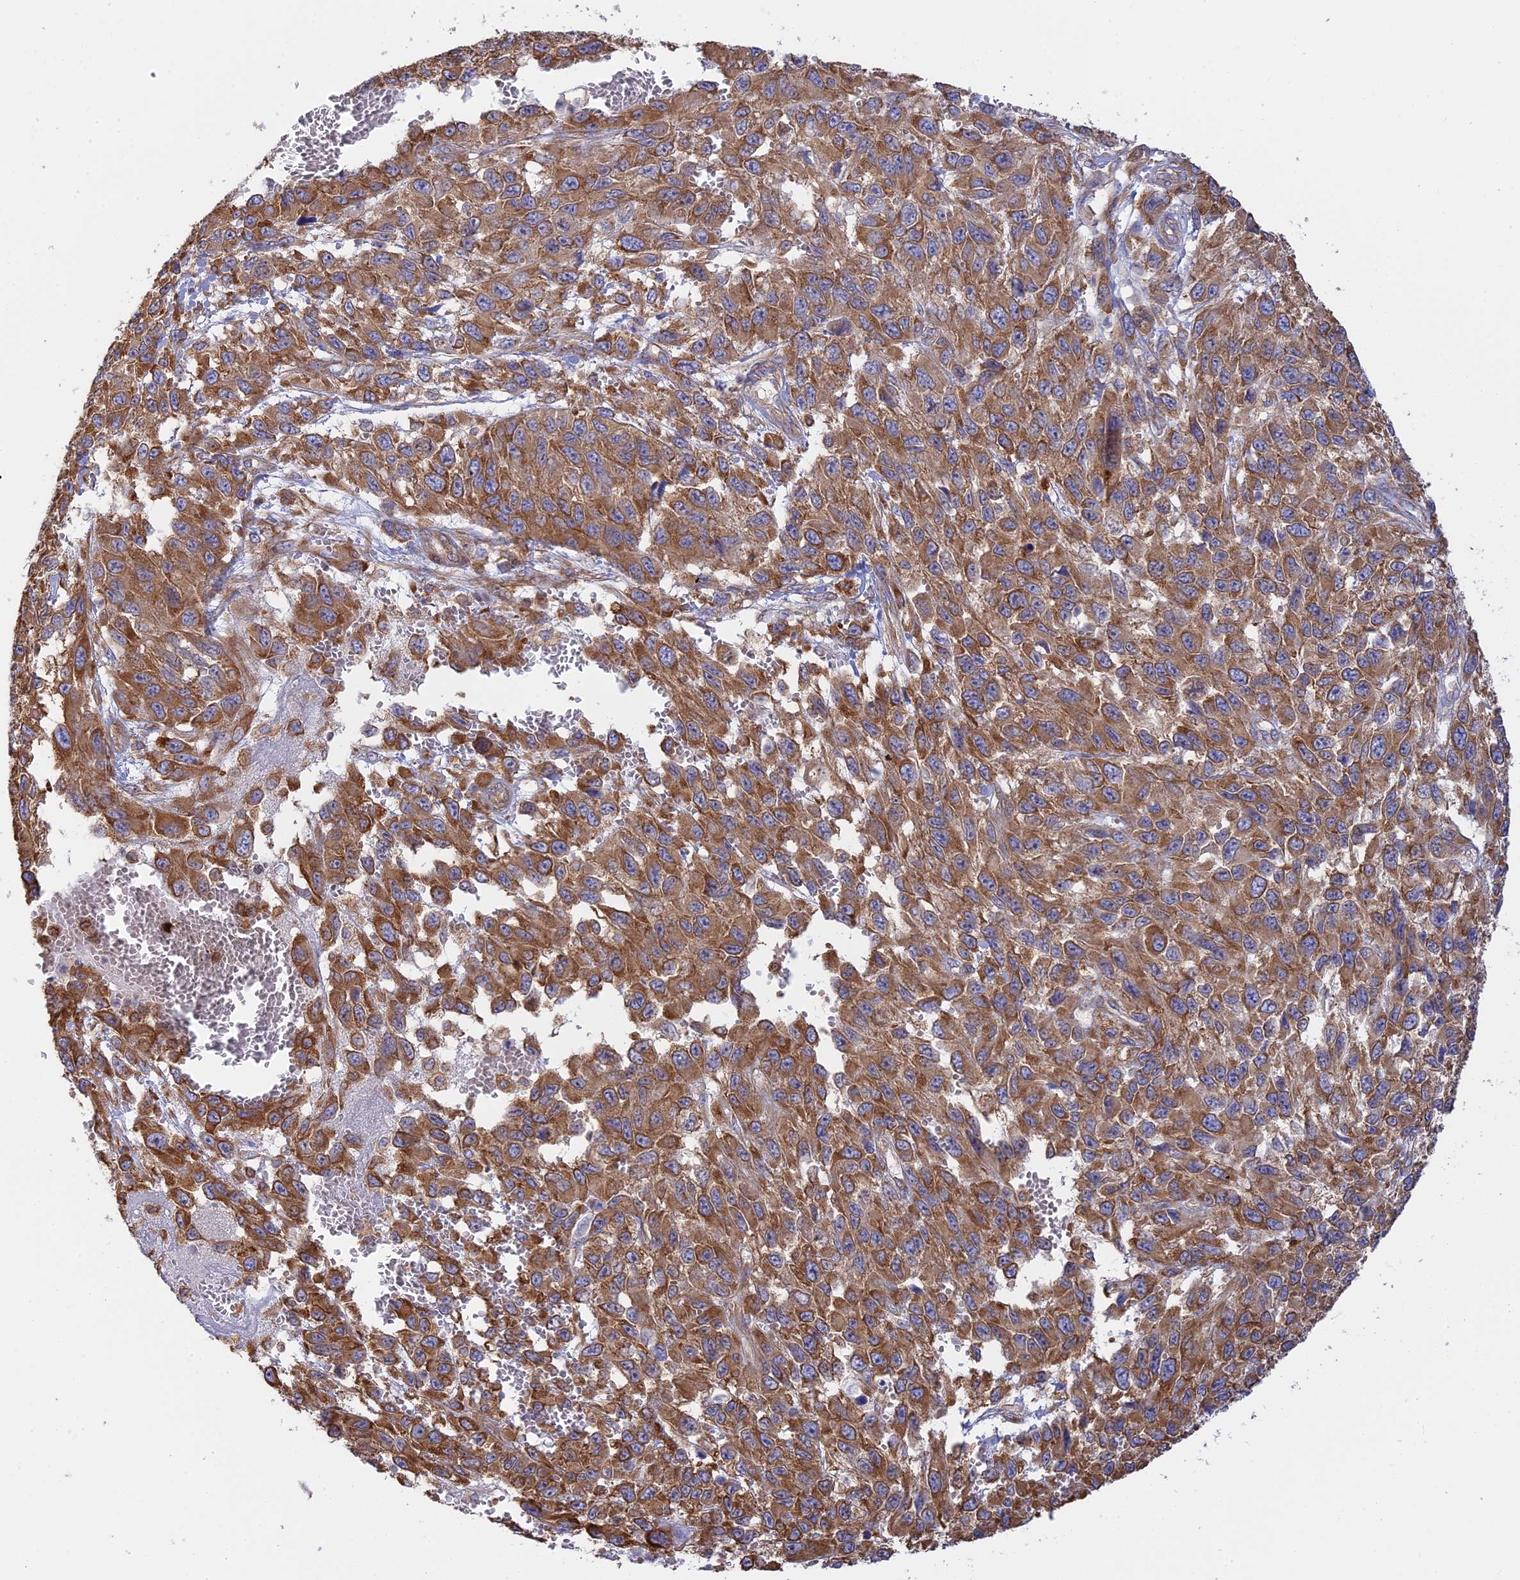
{"staining": {"intensity": "moderate", "quantity": ">75%", "location": "cytoplasmic/membranous"}, "tissue": "melanoma", "cell_type": "Tumor cells", "image_type": "cancer", "snomed": [{"axis": "morphology", "description": "Normal tissue, NOS"}, {"axis": "morphology", "description": "Malignant melanoma, NOS"}, {"axis": "topography", "description": "Skin"}], "caption": "Protein staining of melanoma tissue demonstrates moderate cytoplasmic/membranous positivity in approximately >75% of tumor cells.", "gene": "GMIP", "patient": {"sex": "female", "age": 96}}